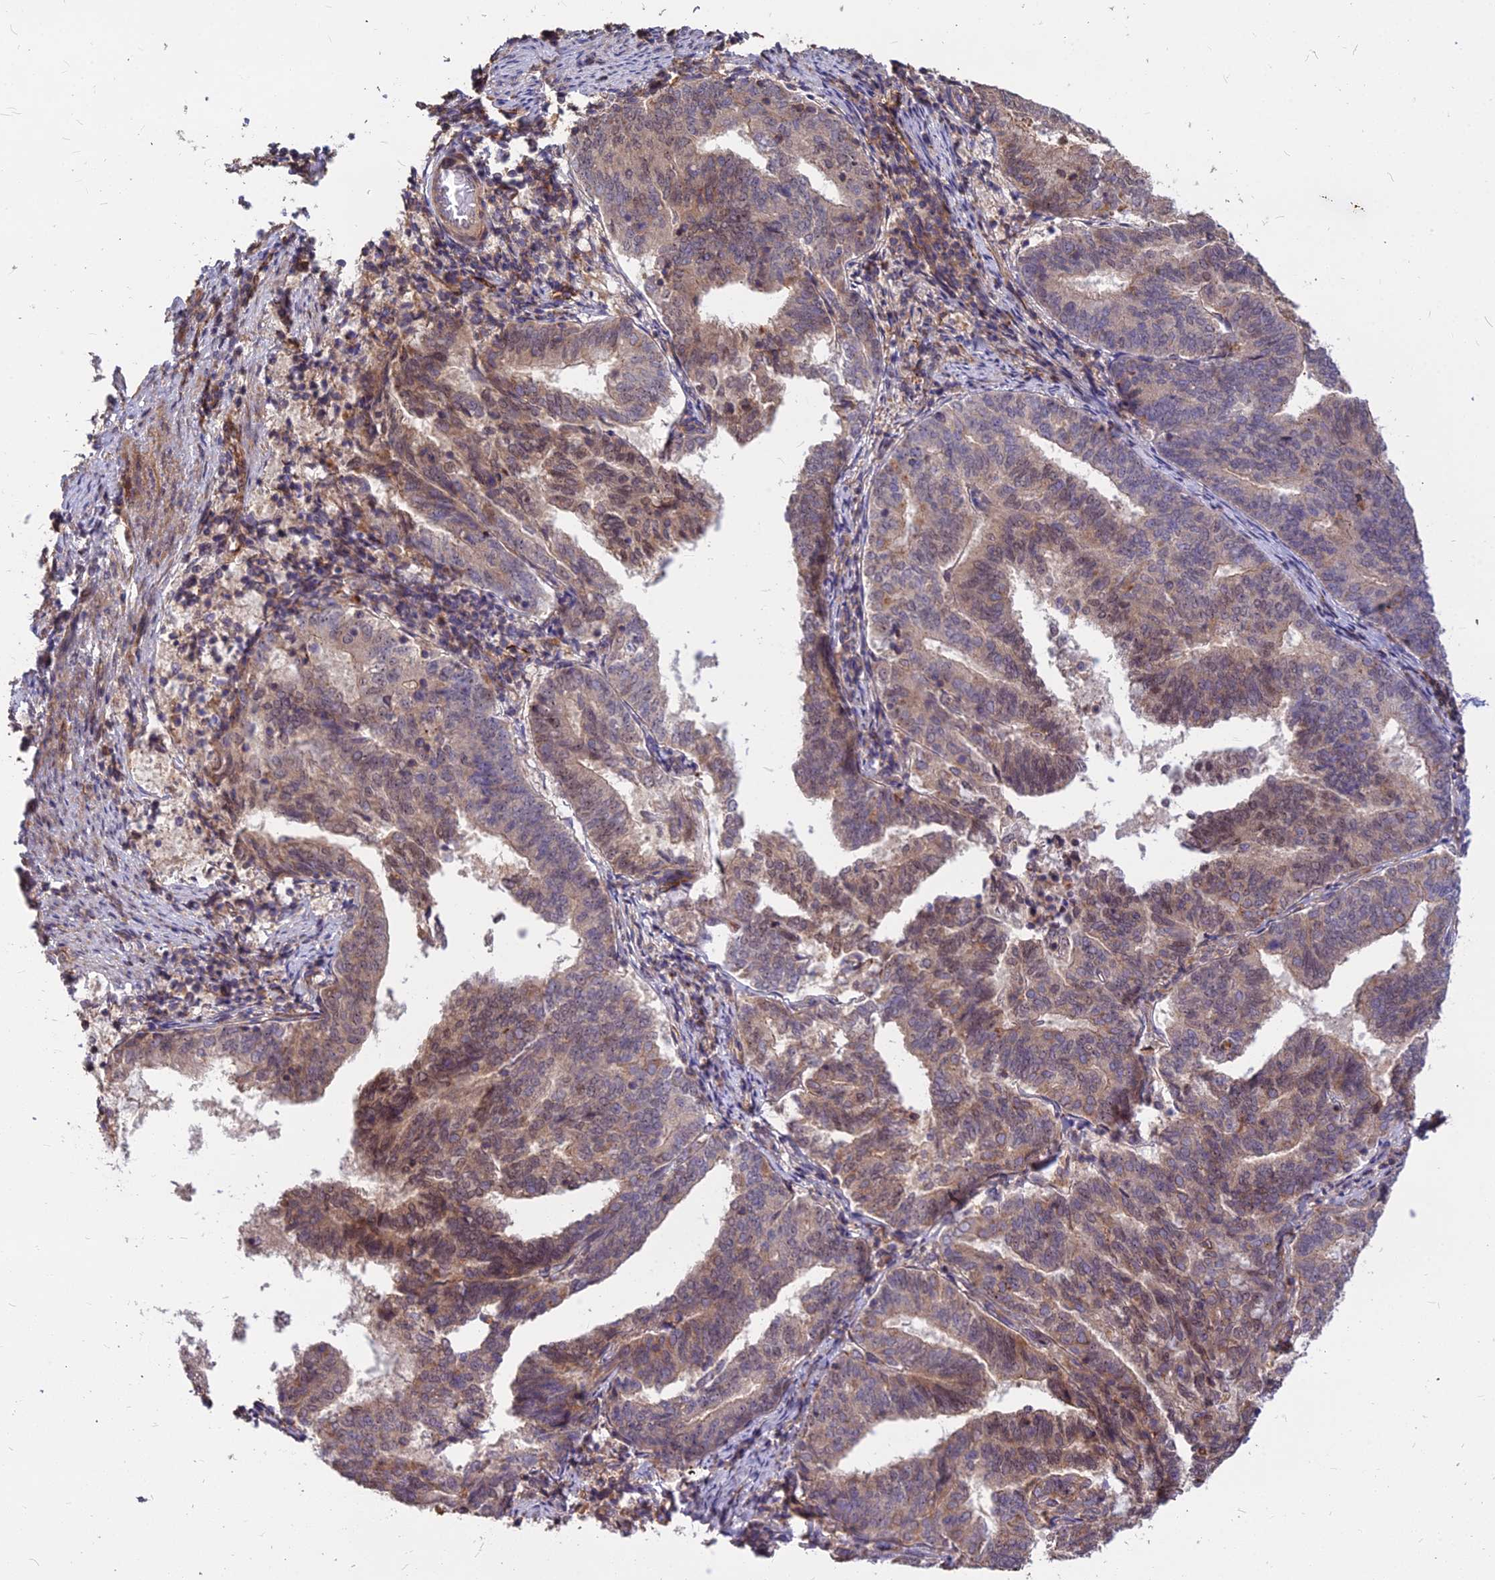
{"staining": {"intensity": "weak", "quantity": "25%-75%", "location": "cytoplasmic/membranous,nuclear"}, "tissue": "endometrial cancer", "cell_type": "Tumor cells", "image_type": "cancer", "snomed": [{"axis": "morphology", "description": "Adenocarcinoma, NOS"}, {"axis": "topography", "description": "Endometrium"}], "caption": "High-power microscopy captured an immunohistochemistry micrograph of endometrial cancer (adenocarcinoma), revealing weak cytoplasmic/membranous and nuclear staining in approximately 25%-75% of tumor cells.", "gene": "TCEA3", "patient": {"sex": "female", "age": 80}}